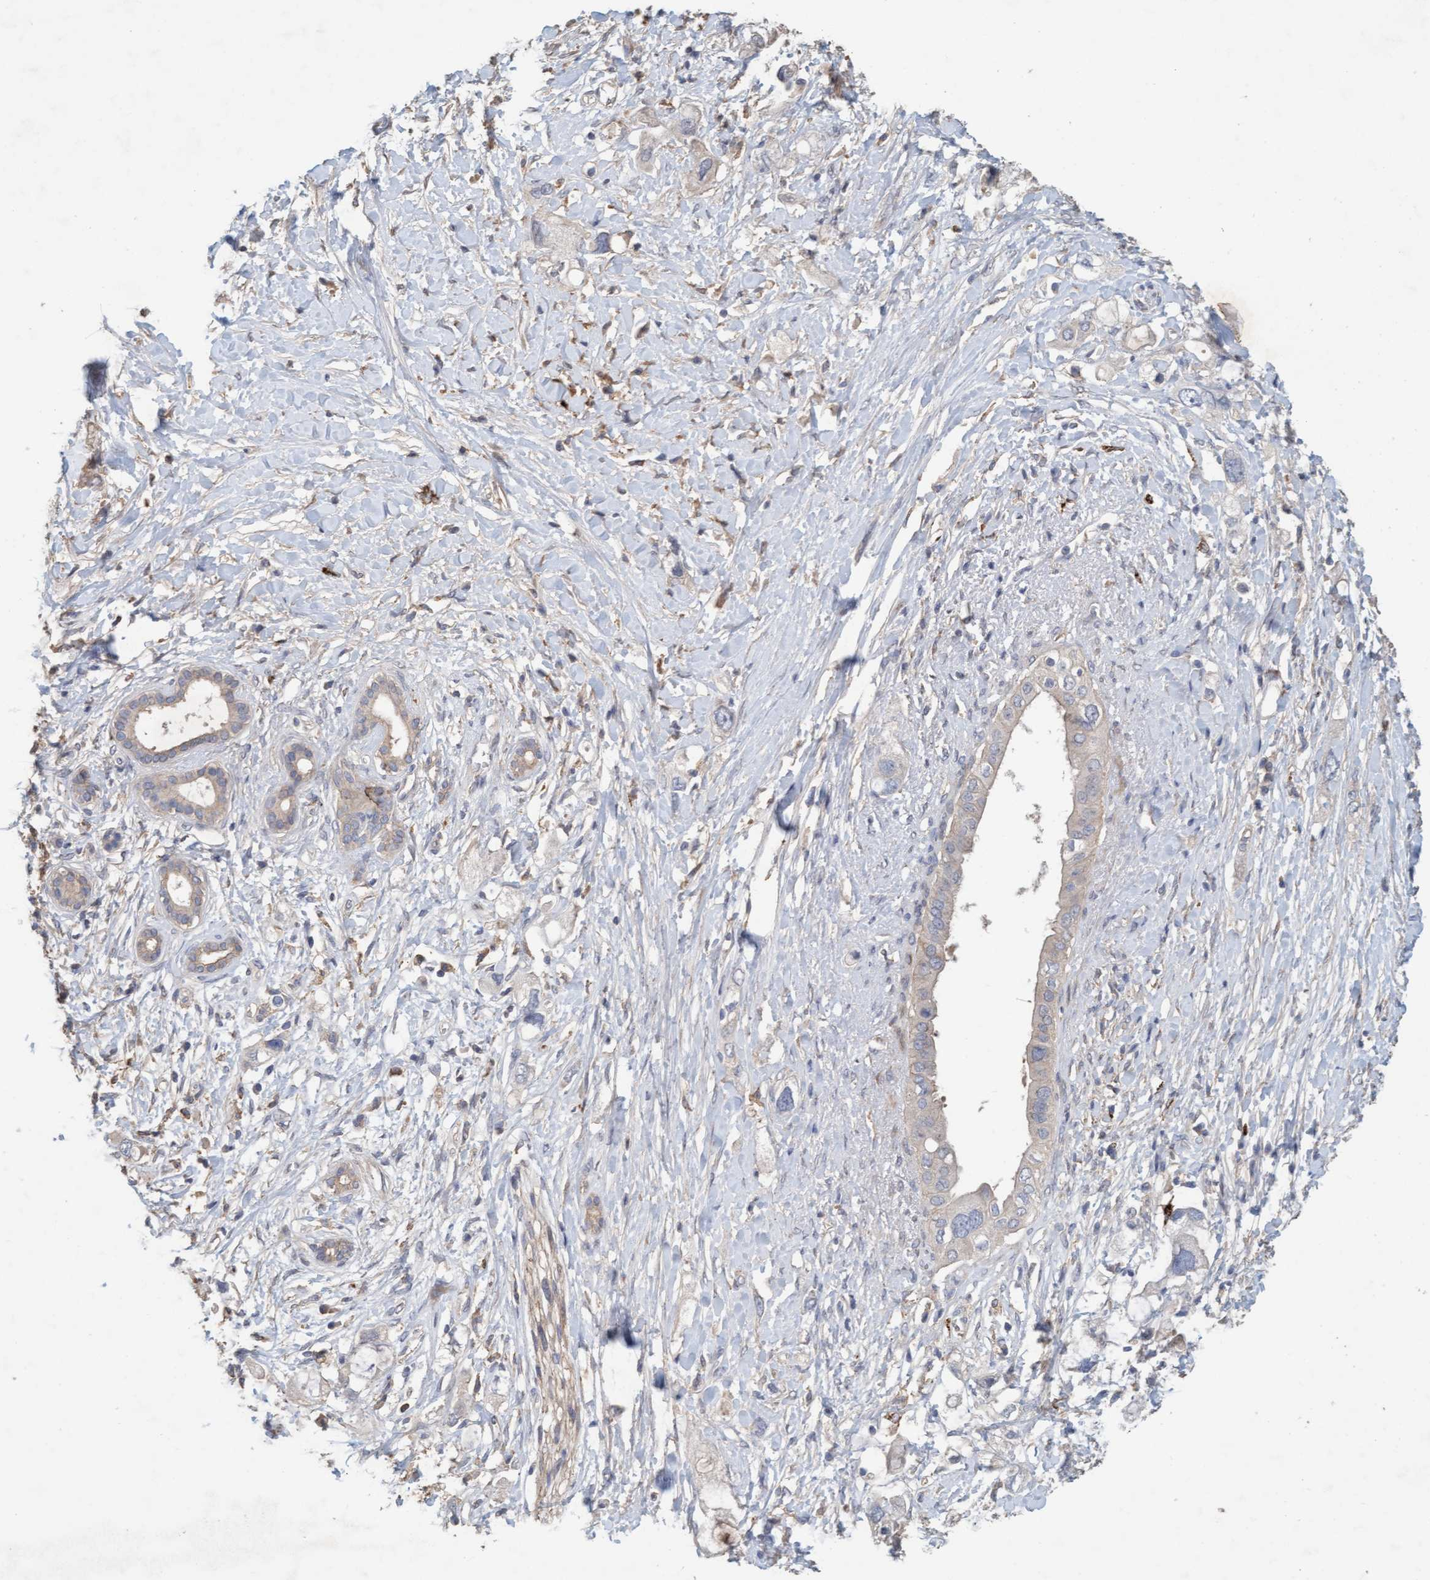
{"staining": {"intensity": "negative", "quantity": "none", "location": "none"}, "tissue": "pancreatic cancer", "cell_type": "Tumor cells", "image_type": "cancer", "snomed": [{"axis": "morphology", "description": "Adenocarcinoma, NOS"}, {"axis": "topography", "description": "Pancreas"}], "caption": "Photomicrograph shows no protein staining in tumor cells of pancreatic cancer (adenocarcinoma) tissue.", "gene": "LONRF1", "patient": {"sex": "female", "age": 56}}